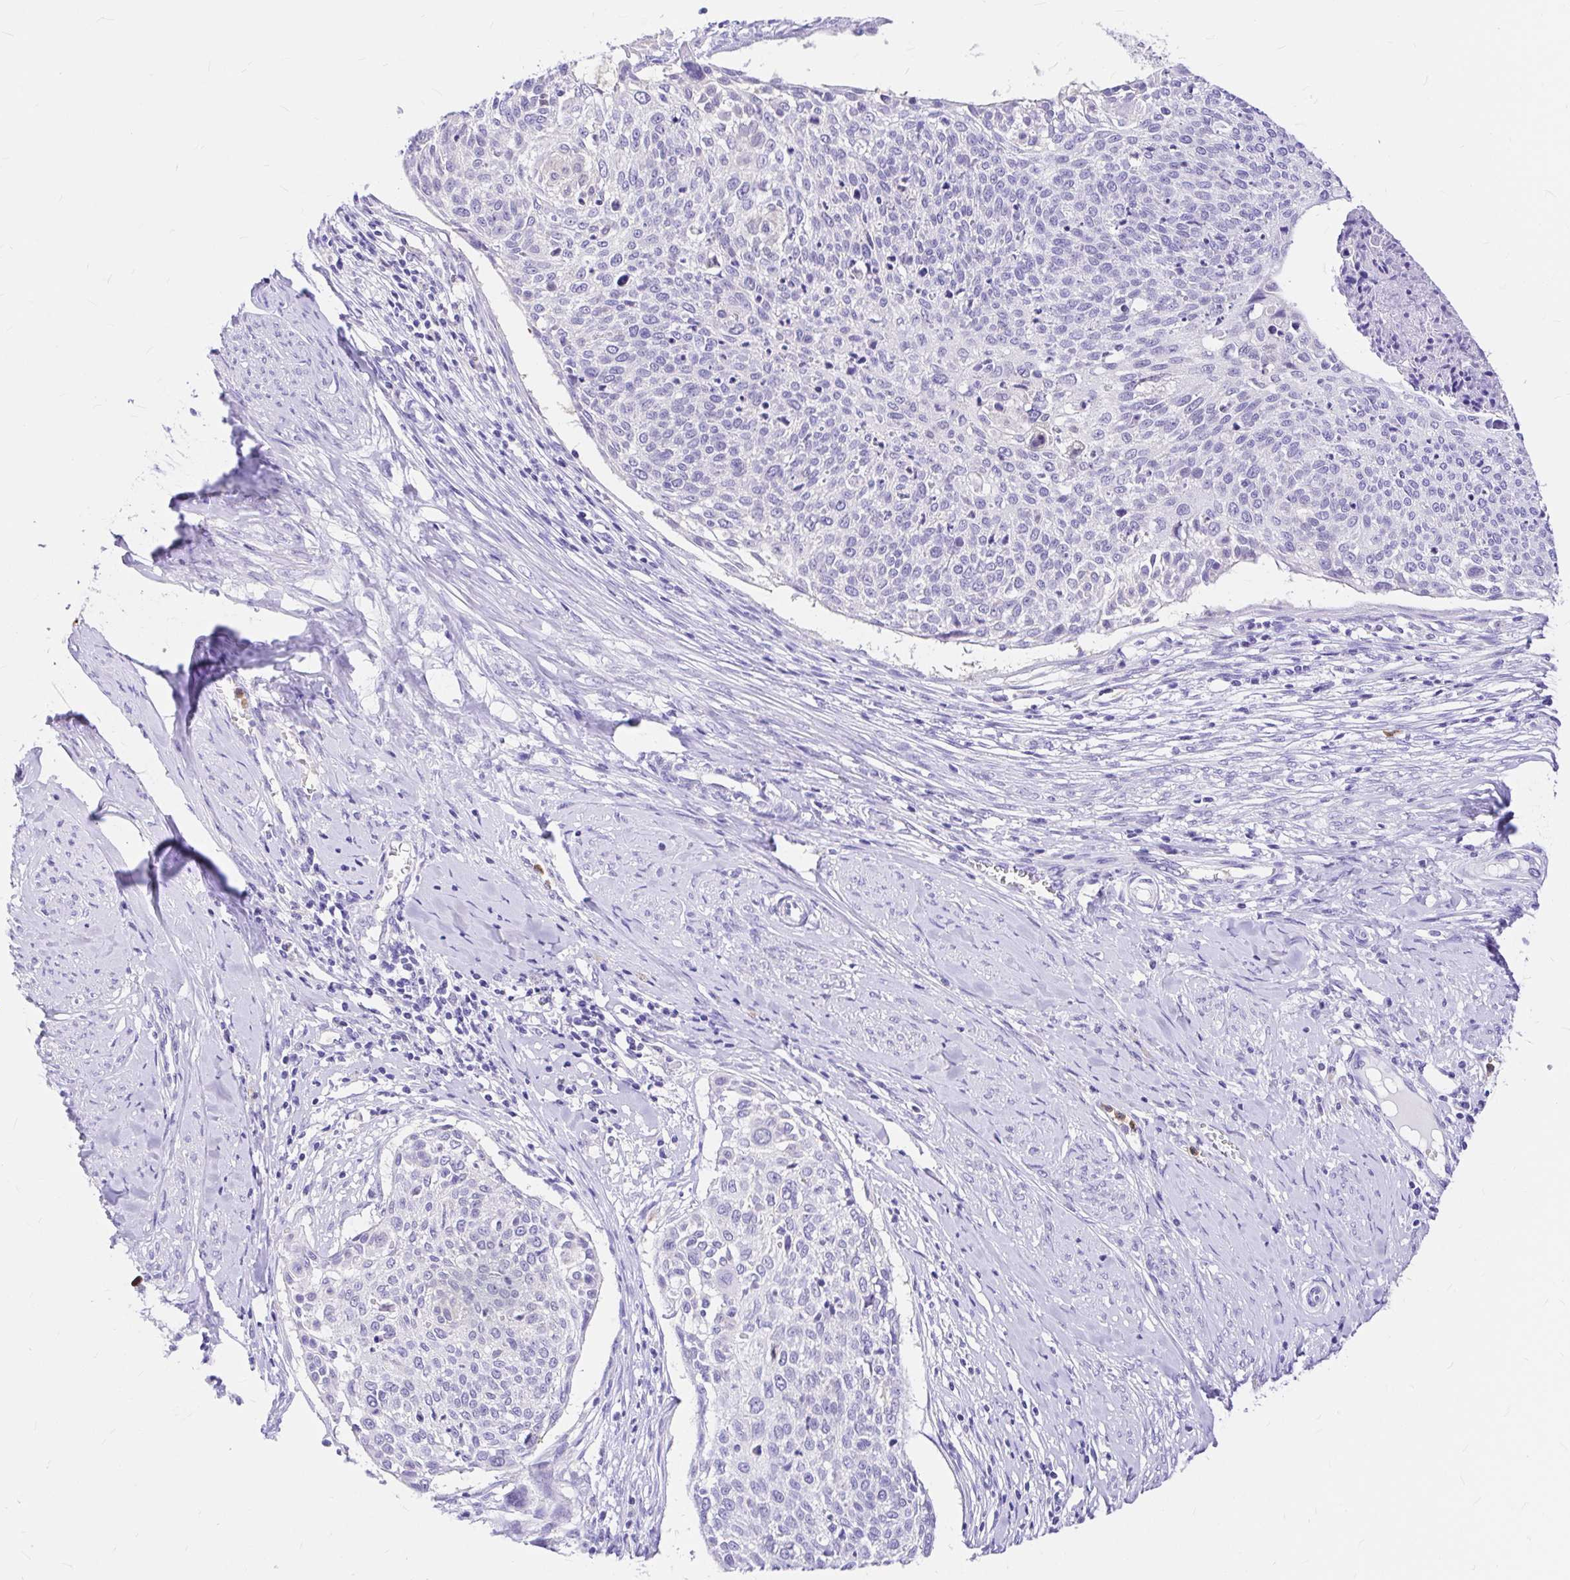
{"staining": {"intensity": "negative", "quantity": "none", "location": "none"}, "tissue": "cervical cancer", "cell_type": "Tumor cells", "image_type": "cancer", "snomed": [{"axis": "morphology", "description": "Squamous cell carcinoma, NOS"}, {"axis": "topography", "description": "Cervix"}], "caption": "Micrograph shows no protein staining in tumor cells of cervical cancer tissue. (DAB IHC visualized using brightfield microscopy, high magnification).", "gene": "CLEC1B", "patient": {"sex": "female", "age": 49}}